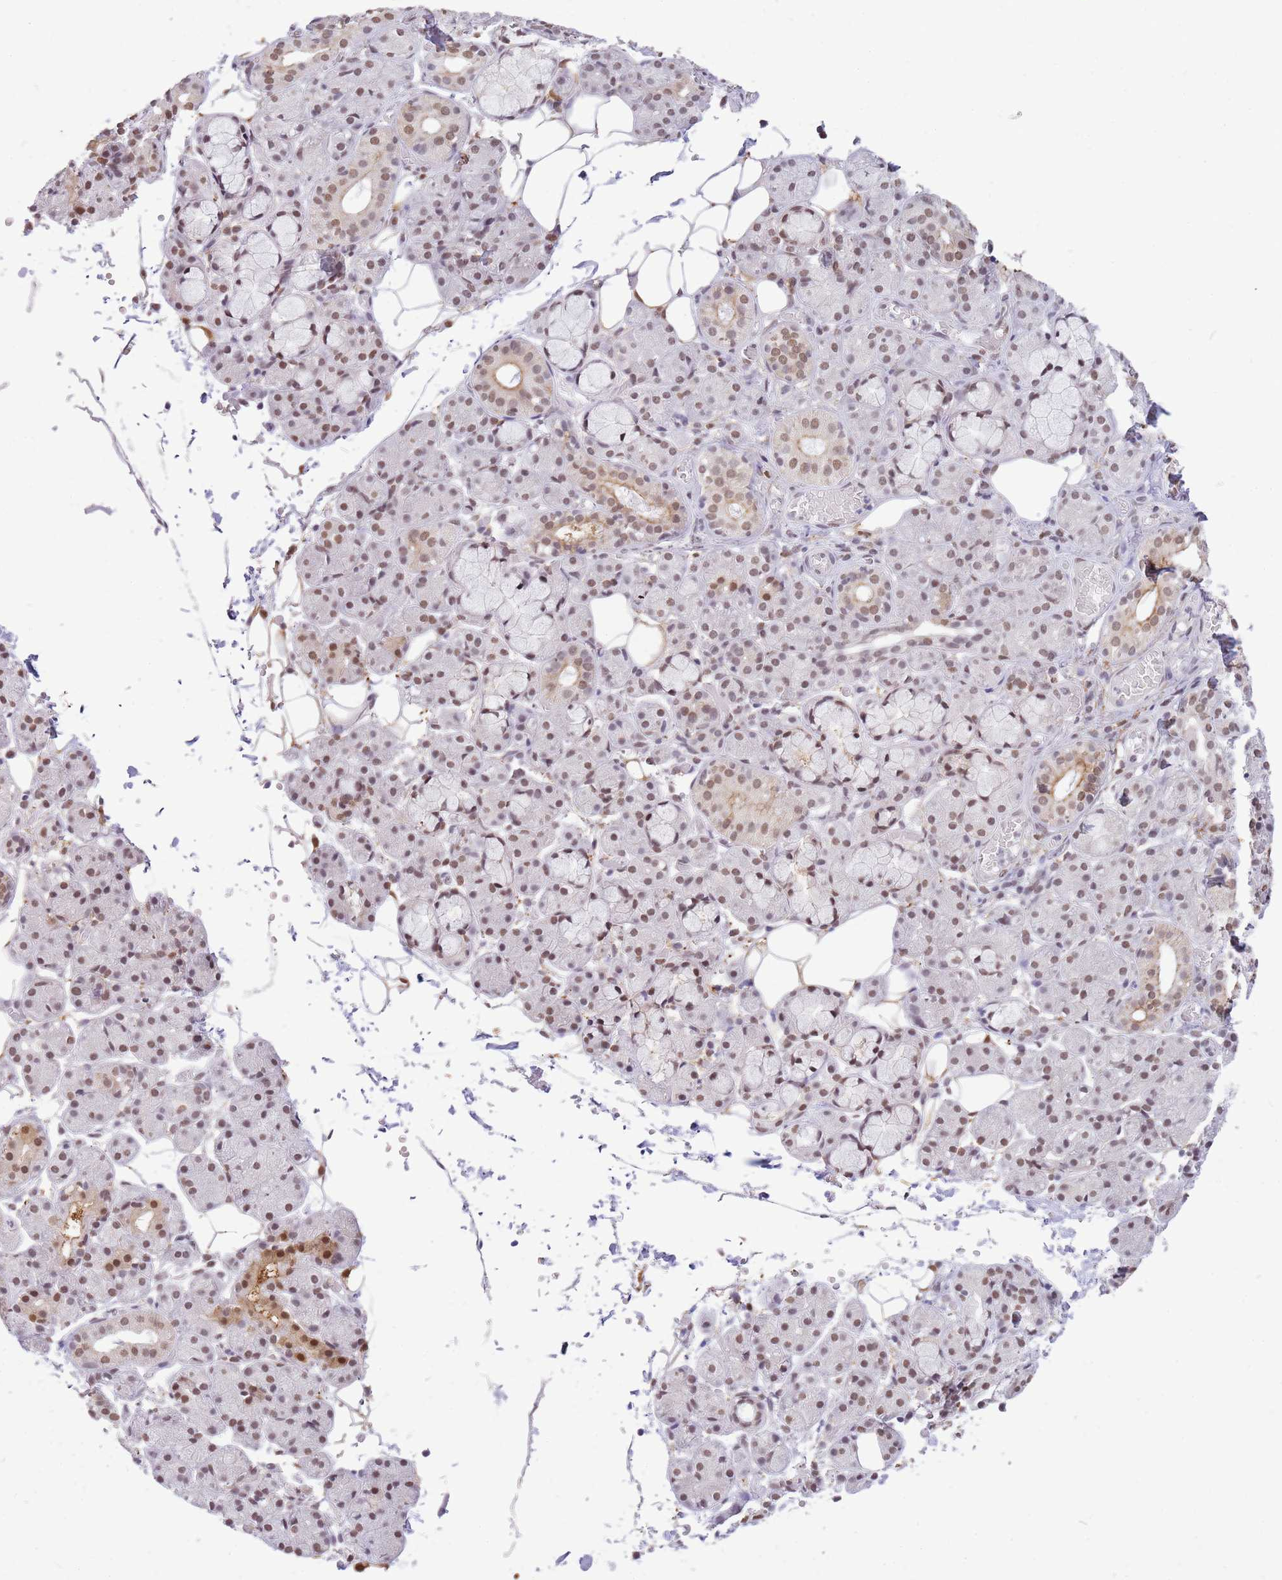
{"staining": {"intensity": "moderate", "quantity": ">75%", "location": "nuclear"}, "tissue": "salivary gland", "cell_type": "Glandular cells", "image_type": "normal", "snomed": [{"axis": "morphology", "description": "Normal tissue, NOS"}, {"axis": "topography", "description": "Salivary gland"}], "caption": "High-power microscopy captured an IHC histopathology image of unremarkable salivary gland, revealing moderate nuclear positivity in about >75% of glandular cells.", "gene": "TRIM32", "patient": {"sex": "male", "age": 63}}